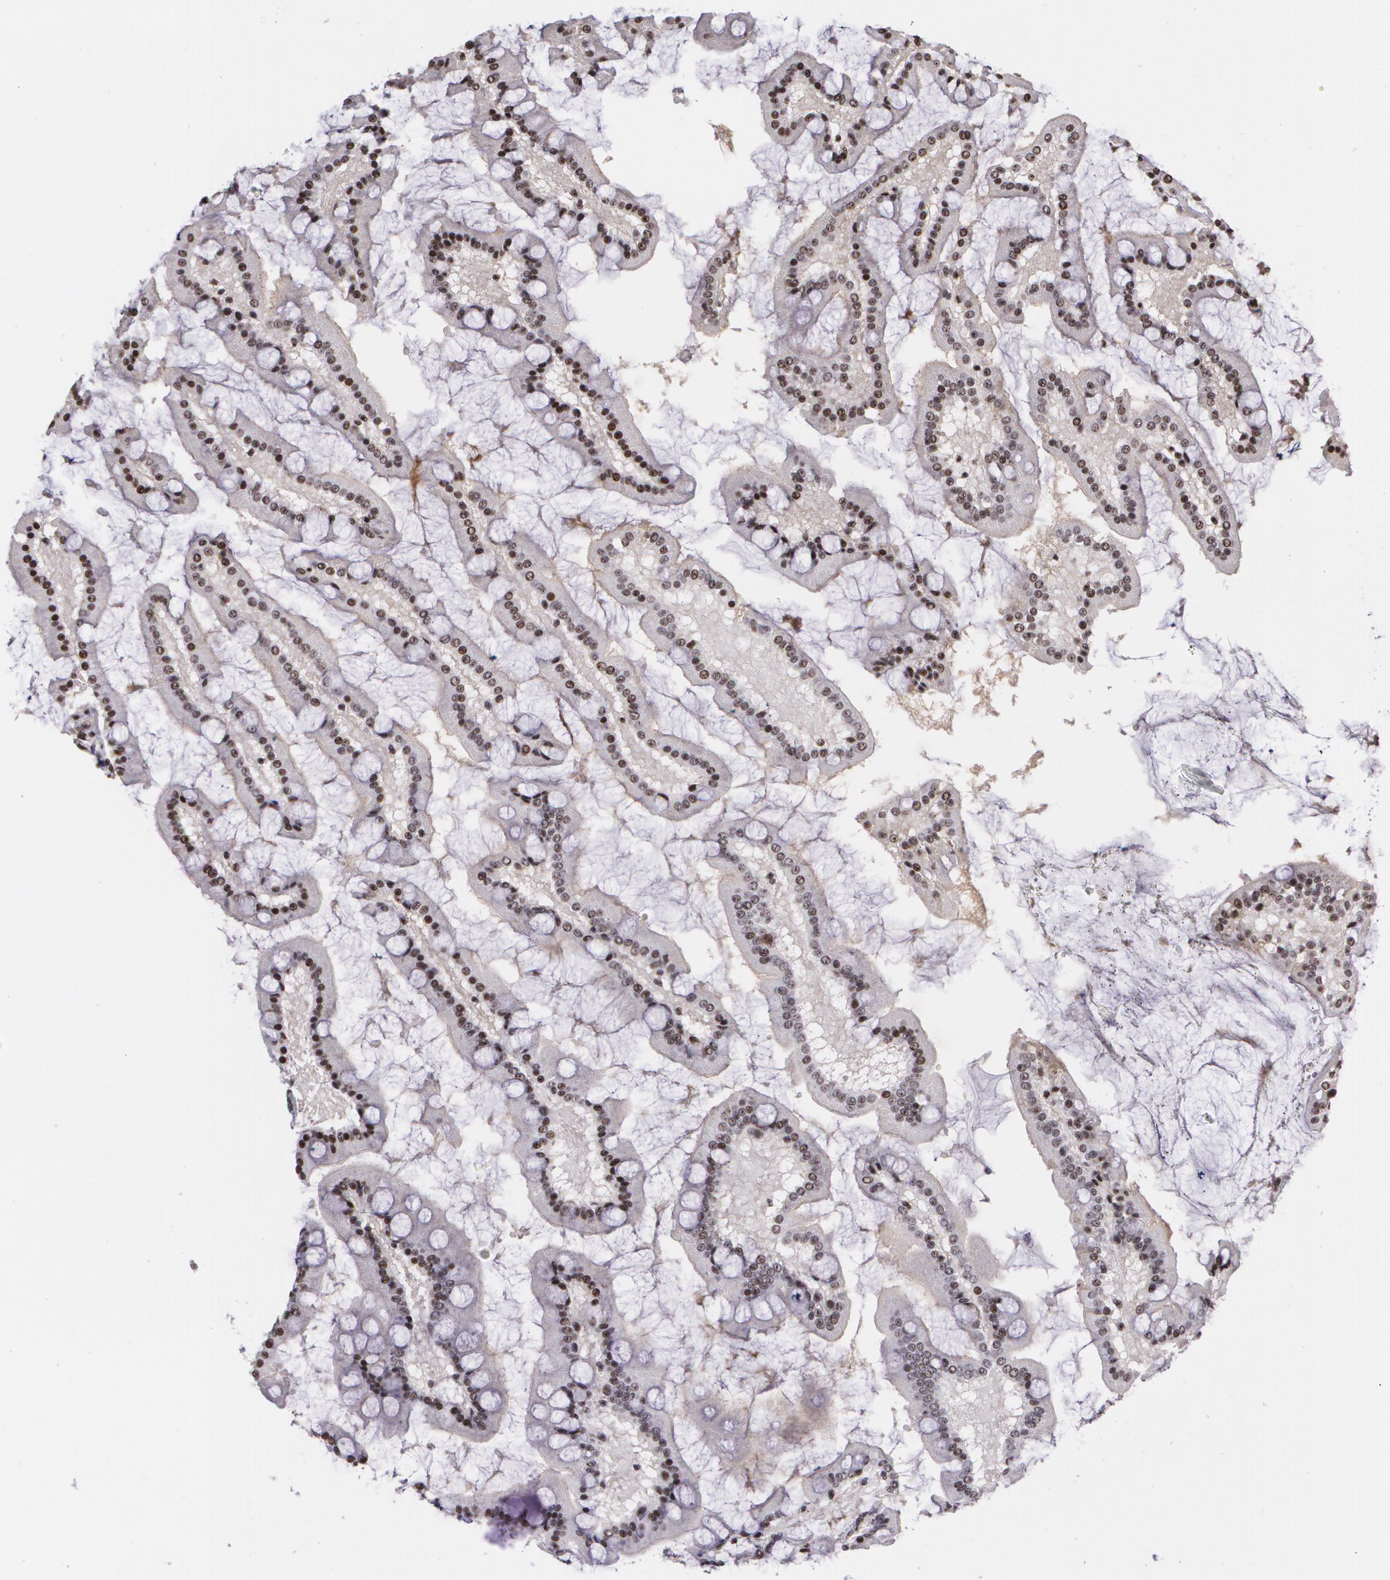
{"staining": {"intensity": "weak", "quantity": "25%-75%", "location": "nuclear"}, "tissue": "small intestine", "cell_type": "Glandular cells", "image_type": "normal", "snomed": [{"axis": "morphology", "description": "Normal tissue, NOS"}, {"axis": "topography", "description": "Small intestine"}], "caption": "A brown stain labels weak nuclear expression of a protein in glandular cells of unremarkable small intestine. (Stains: DAB (3,3'-diaminobenzidine) in brown, nuclei in blue, Microscopy: brightfield microscopy at high magnification).", "gene": "C6orf15", "patient": {"sex": "male", "age": 41}}